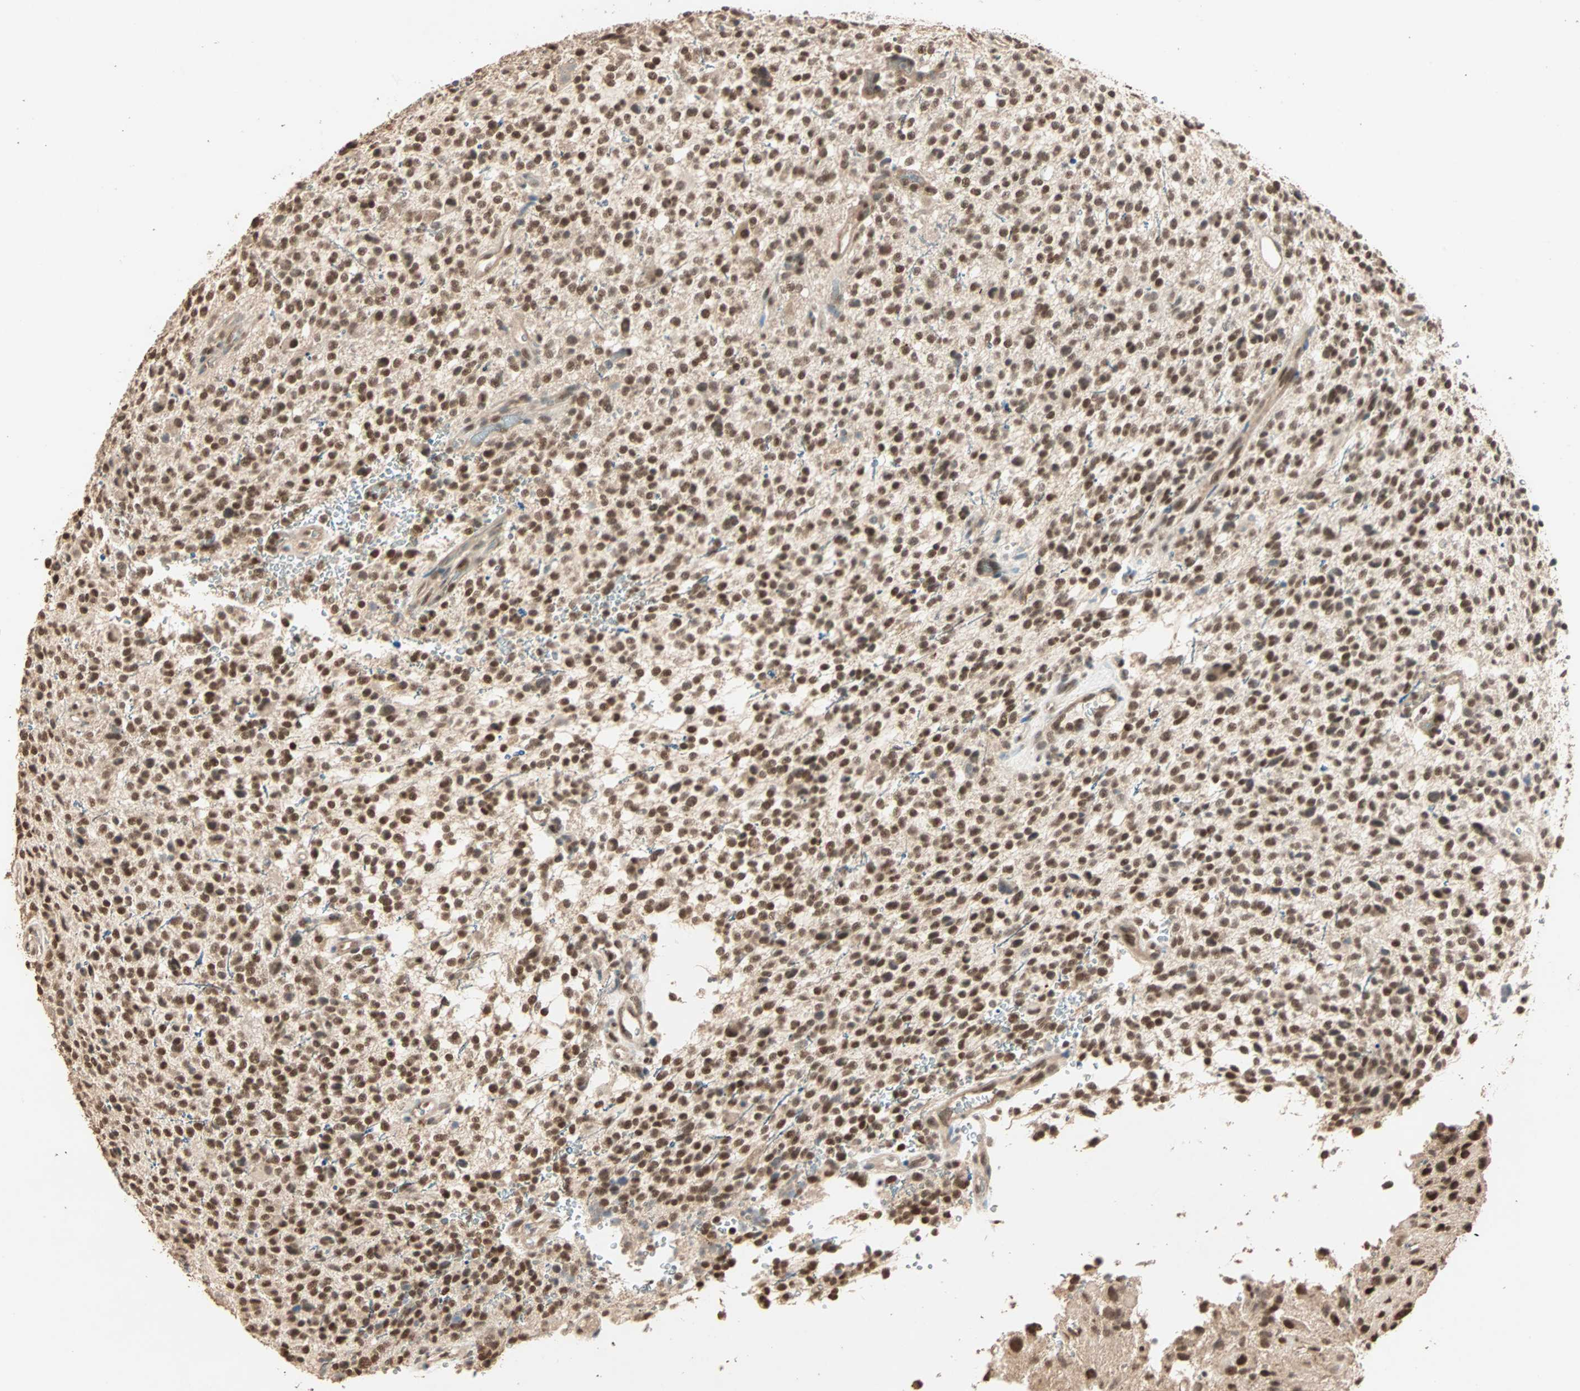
{"staining": {"intensity": "strong", "quantity": ">75%", "location": "cytoplasmic/membranous,nuclear"}, "tissue": "glioma", "cell_type": "Tumor cells", "image_type": "cancer", "snomed": [{"axis": "morphology", "description": "Glioma, malignant, High grade"}, {"axis": "topography", "description": "Brain"}], "caption": "Immunohistochemistry (IHC) photomicrograph of glioma stained for a protein (brown), which shows high levels of strong cytoplasmic/membranous and nuclear expression in about >75% of tumor cells.", "gene": "ZBTB33", "patient": {"sex": "male", "age": 48}}